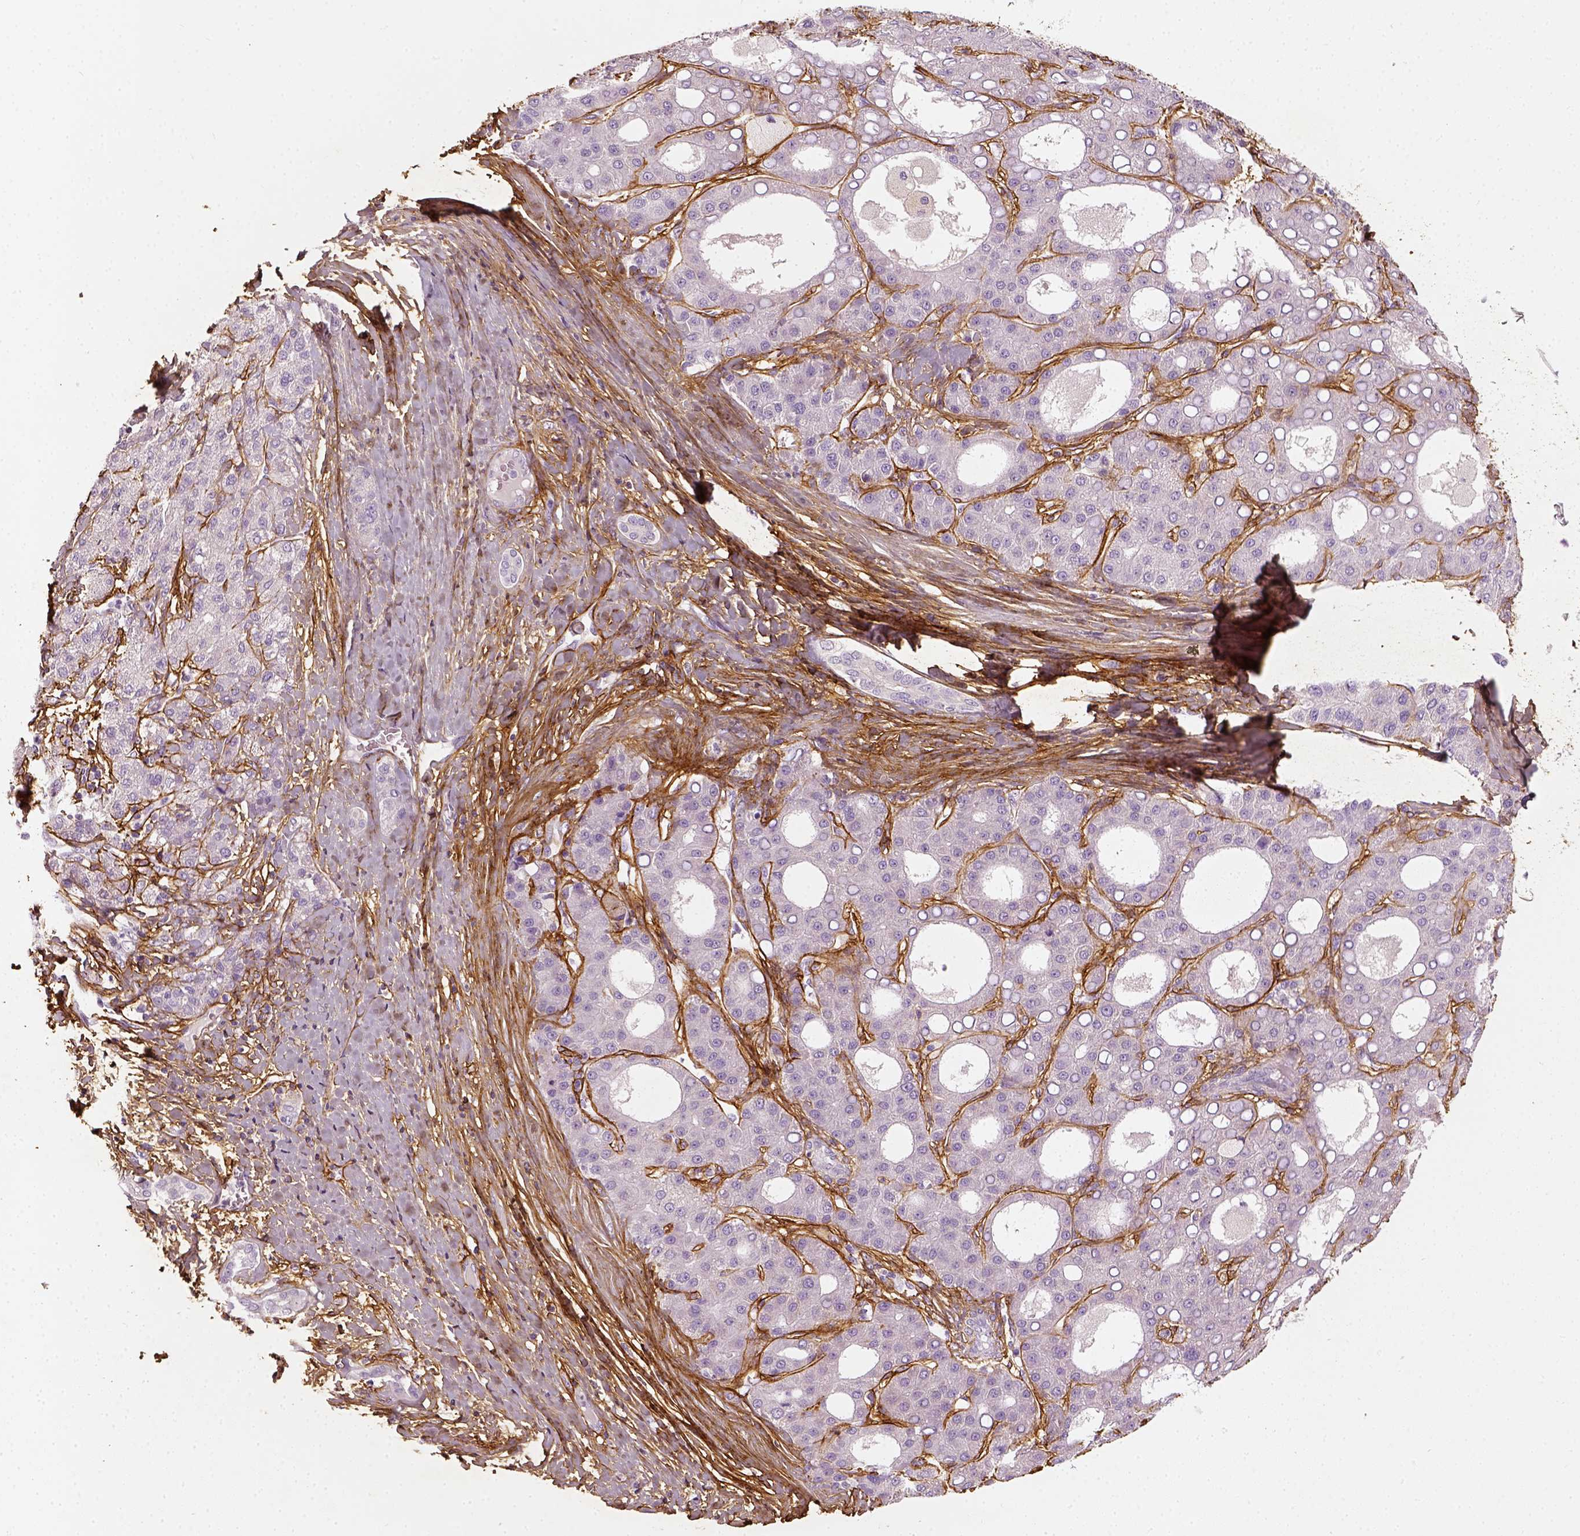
{"staining": {"intensity": "negative", "quantity": "none", "location": "none"}, "tissue": "liver cancer", "cell_type": "Tumor cells", "image_type": "cancer", "snomed": [{"axis": "morphology", "description": "Carcinoma, Hepatocellular, NOS"}, {"axis": "topography", "description": "Liver"}], "caption": "A photomicrograph of liver cancer stained for a protein exhibits no brown staining in tumor cells. (Brightfield microscopy of DAB (3,3'-diaminobenzidine) immunohistochemistry at high magnification).", "gene": "COL6A2", "patient": {"sex": "male", "age": 65}}